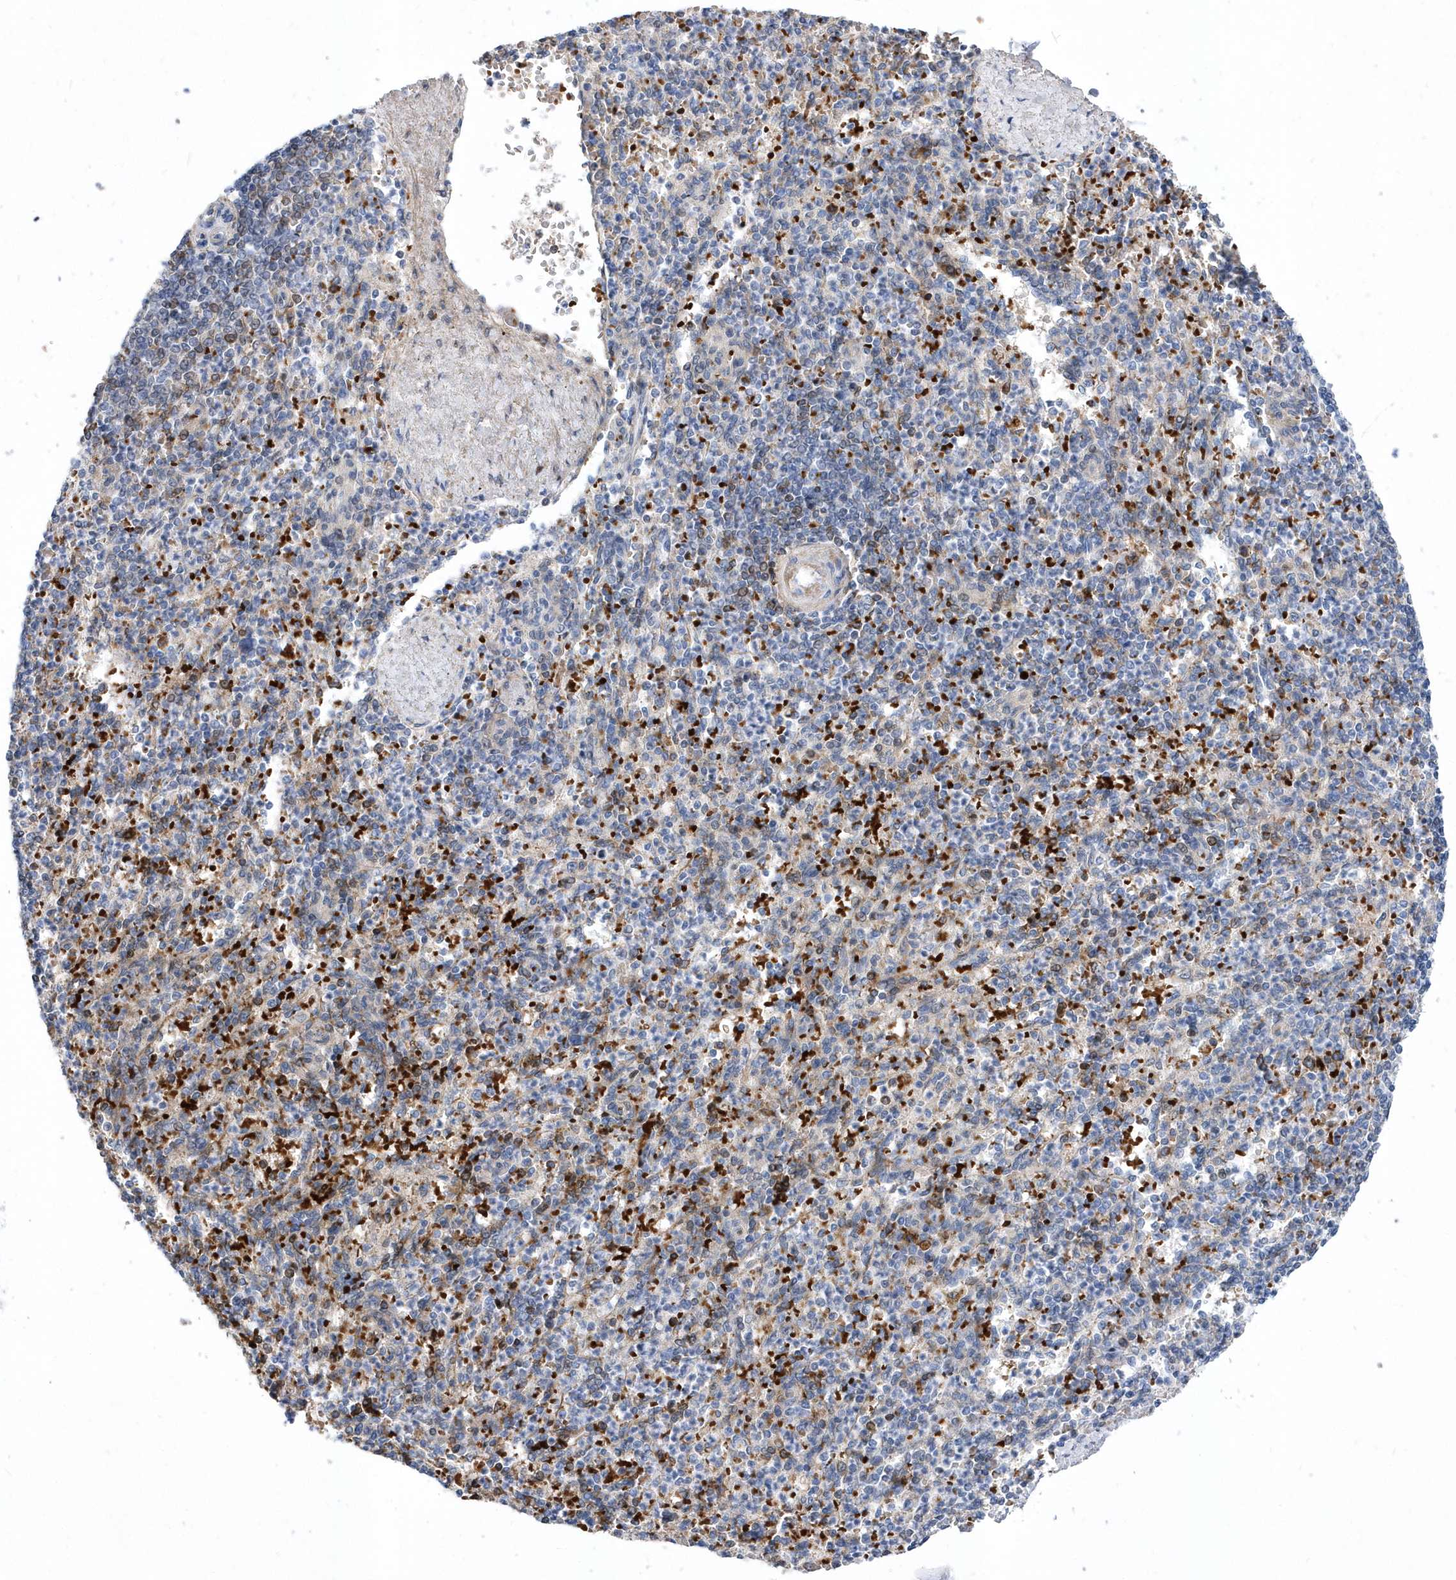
{"staining": {"intensity": "negative", "quantity": "none", "location": "none"}, "tissue": "spleen", "cell_type": "Cells in red pulp", "image_type": "normal", "snomed": [{"axis": "morphology", "description": "Normal tissue, NOS"}, {"axis": "topography", "description": "Spleen"}], "caption": "This is an IHC micrograph of benign human spleen. There is no staining in cells in red pulp.", "gene": "ZNF875", "patient": {"sex": "female", "age": 74}}